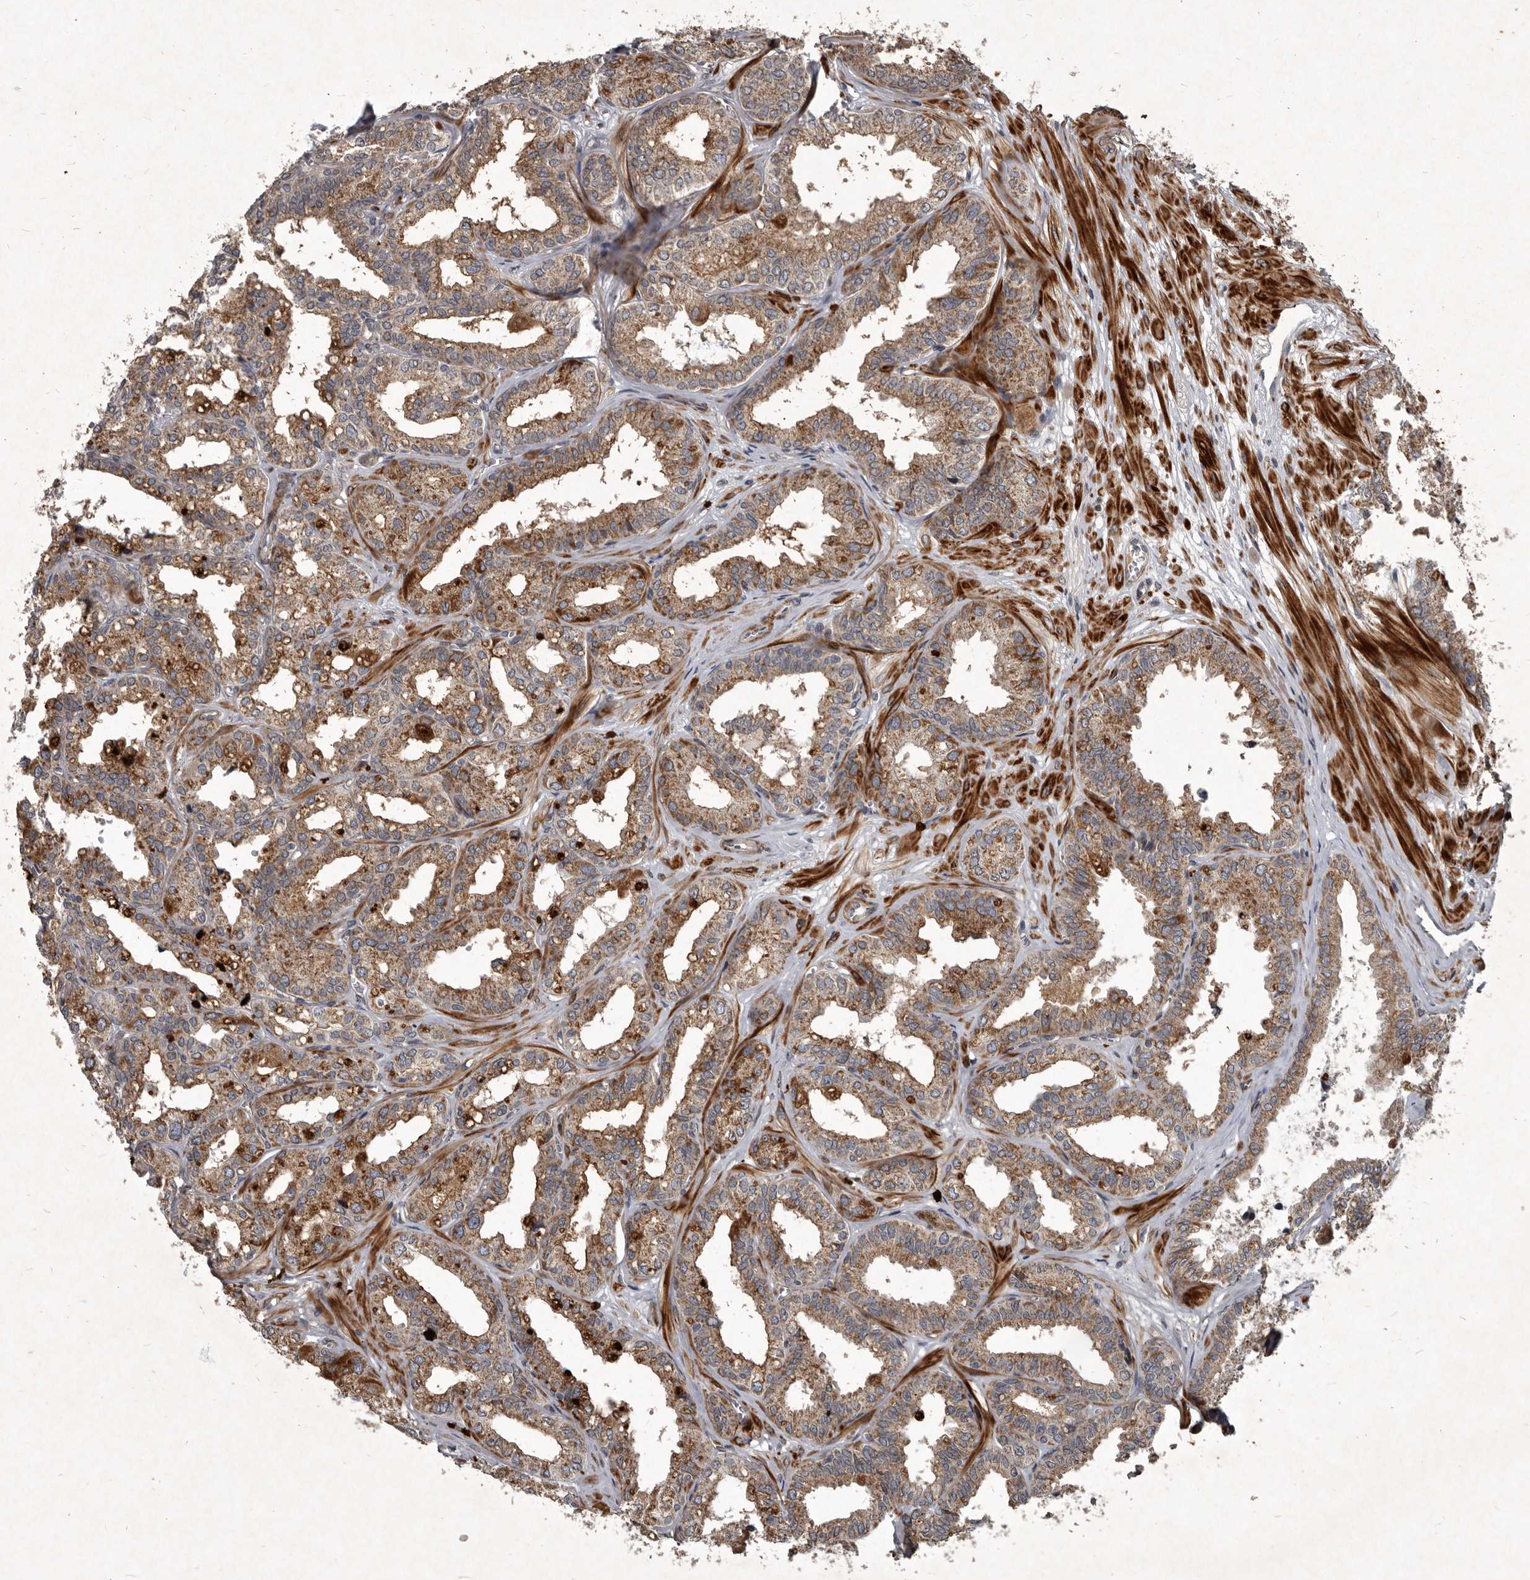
{"staining": {"intensity": "moderate", "quantity": ">75%", "location": "cytoplasmic/membranous"}, "tissue": "seminal vesicle", "cell_type": "Glandular cells", "image_type": "normal", "snomed": [{"axis": "morphology", "description": "Normal tissue, NOS"}, {"axis": "topography", "description": "Prostate"}, {"axis": "topography", "description": "Seminal veicle"}], "caption": "Seminal vesicle stained with immunohistochemistry exhibits moderate cytoplasmic/membranous positivity in about >75% of glandular cells.", "gene": "MRPS15", "patient": {"sex": "male", "age": 51}}